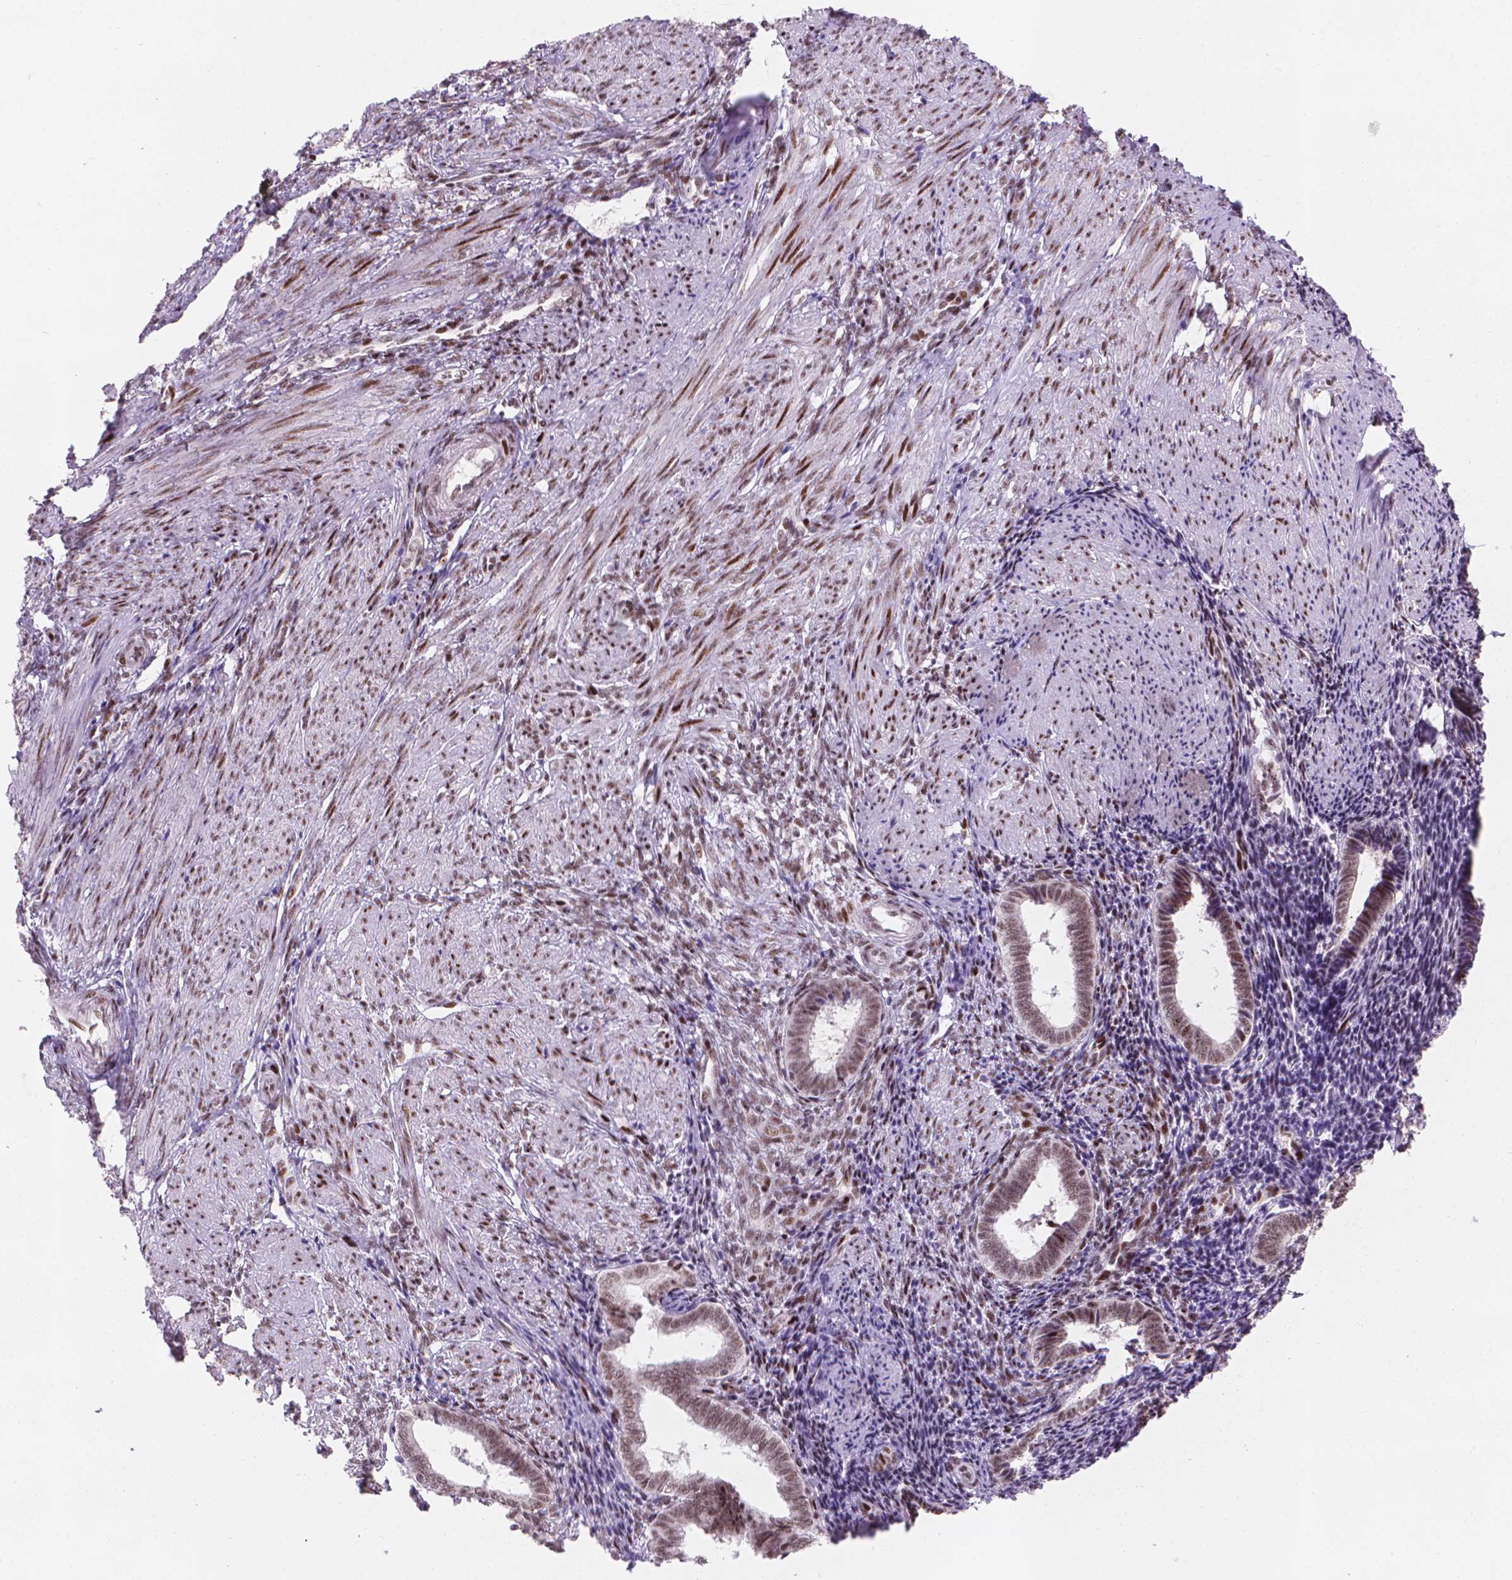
{"staining": {"intensity": "moderate", "quantity": "25%-75%", "location": "nuclear"}, "tissue": "endometrium", "cell_type": "Cells in endometrial stroma", "image_type": "normal", "snomed": [{"axis": "morphology", "description": "Normal tissue, NOS"}, {"axis": "topography", "description": "Endometrium"}], "caption": "Immunohistochemistry micrograph of unremarkable endometrium: endometrium stained using IHC demonstrates medium levels of moderate protein expression localized specifically in the nuclear of cells in endometrial stroma, appearing as a nuclear brown color.", "gene": "HES7", "patient": {"sex": "female", "age": 42}}